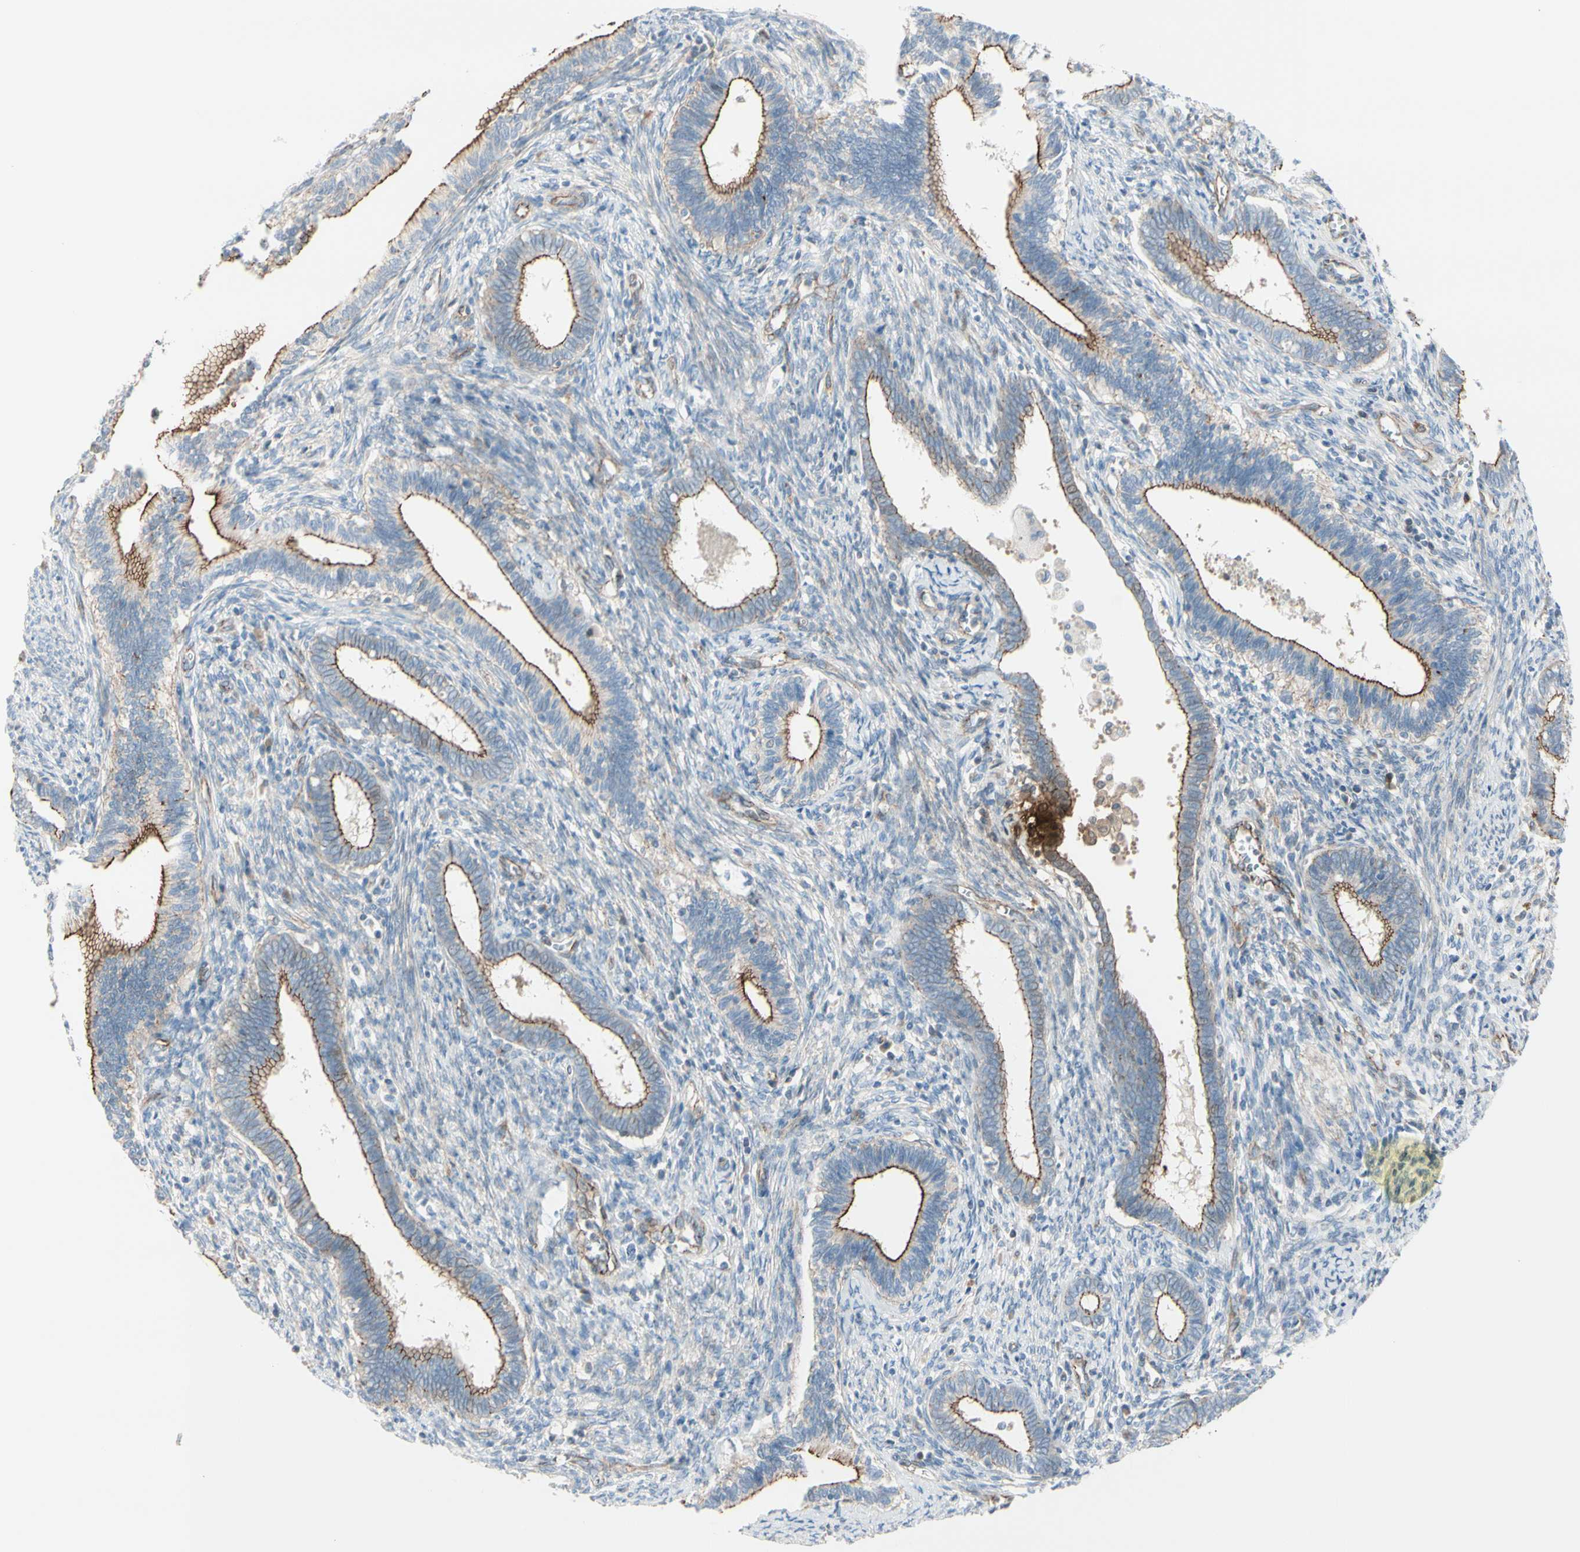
{"staining": {"intensity": "moderate", "quantity": "25%-75%", "location": "cytoplasmic/membranous"}, "tissue": "cervical cancer", "cell_type": "Tumor cells", "image_type": "cancer", "snomed": [{"axis": "morphology", "description": "Adenocarcinoma, NOS"}, {"axis": "topography", "description": "Cervix"}], "caption": "This micrograph displays immunohistochemistry staining of human cervical cancer, with medium moderate cytoplasmic/membranous staining in about 25%-75% of tumor cells.", "gene": "TJP1", "patient": {"sex": "female", "age": 44}}